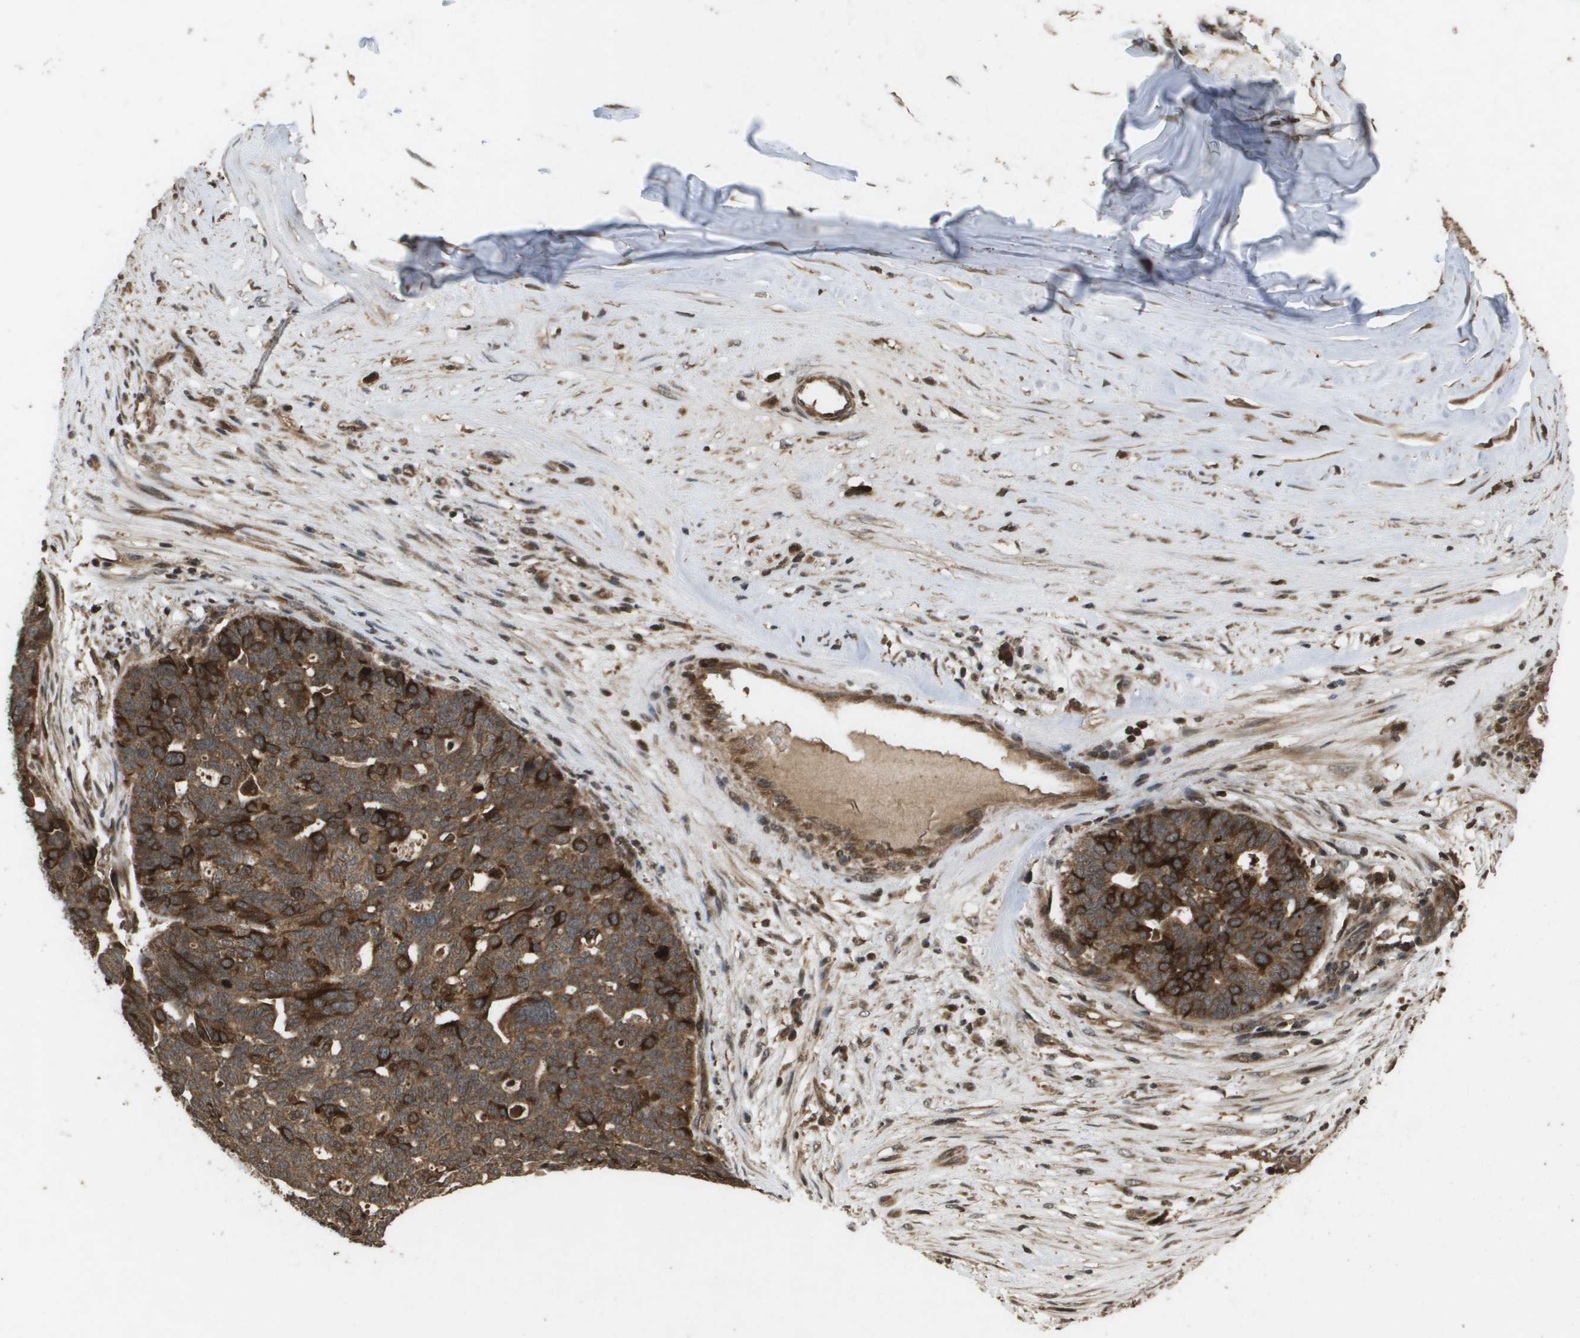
{"staining": {"intensity": "strong", "quantity": ">75%", "location": "cytoplasmic/membranous"}, "tissue": "ovarian cancer", "cell_type": "Tumor cells", "image_type": "cancer", "snomed": [{"axis": "morphology", "description": "Cystadenocarcinoma, serous, NOS"}, {"axis": "topography", "description": "Ovary"}], "caption": "Immunohistochemistry photomicrograph of human ovarian cancer (serous cystadenocarcinoma) stained for a protein (brown), which reveals high levels of strong cytoplasmic/membranous staining in approximately >75% of tumor cells.", "gene": "KIF11", "patient": {"sex": "female", "age": 59}}